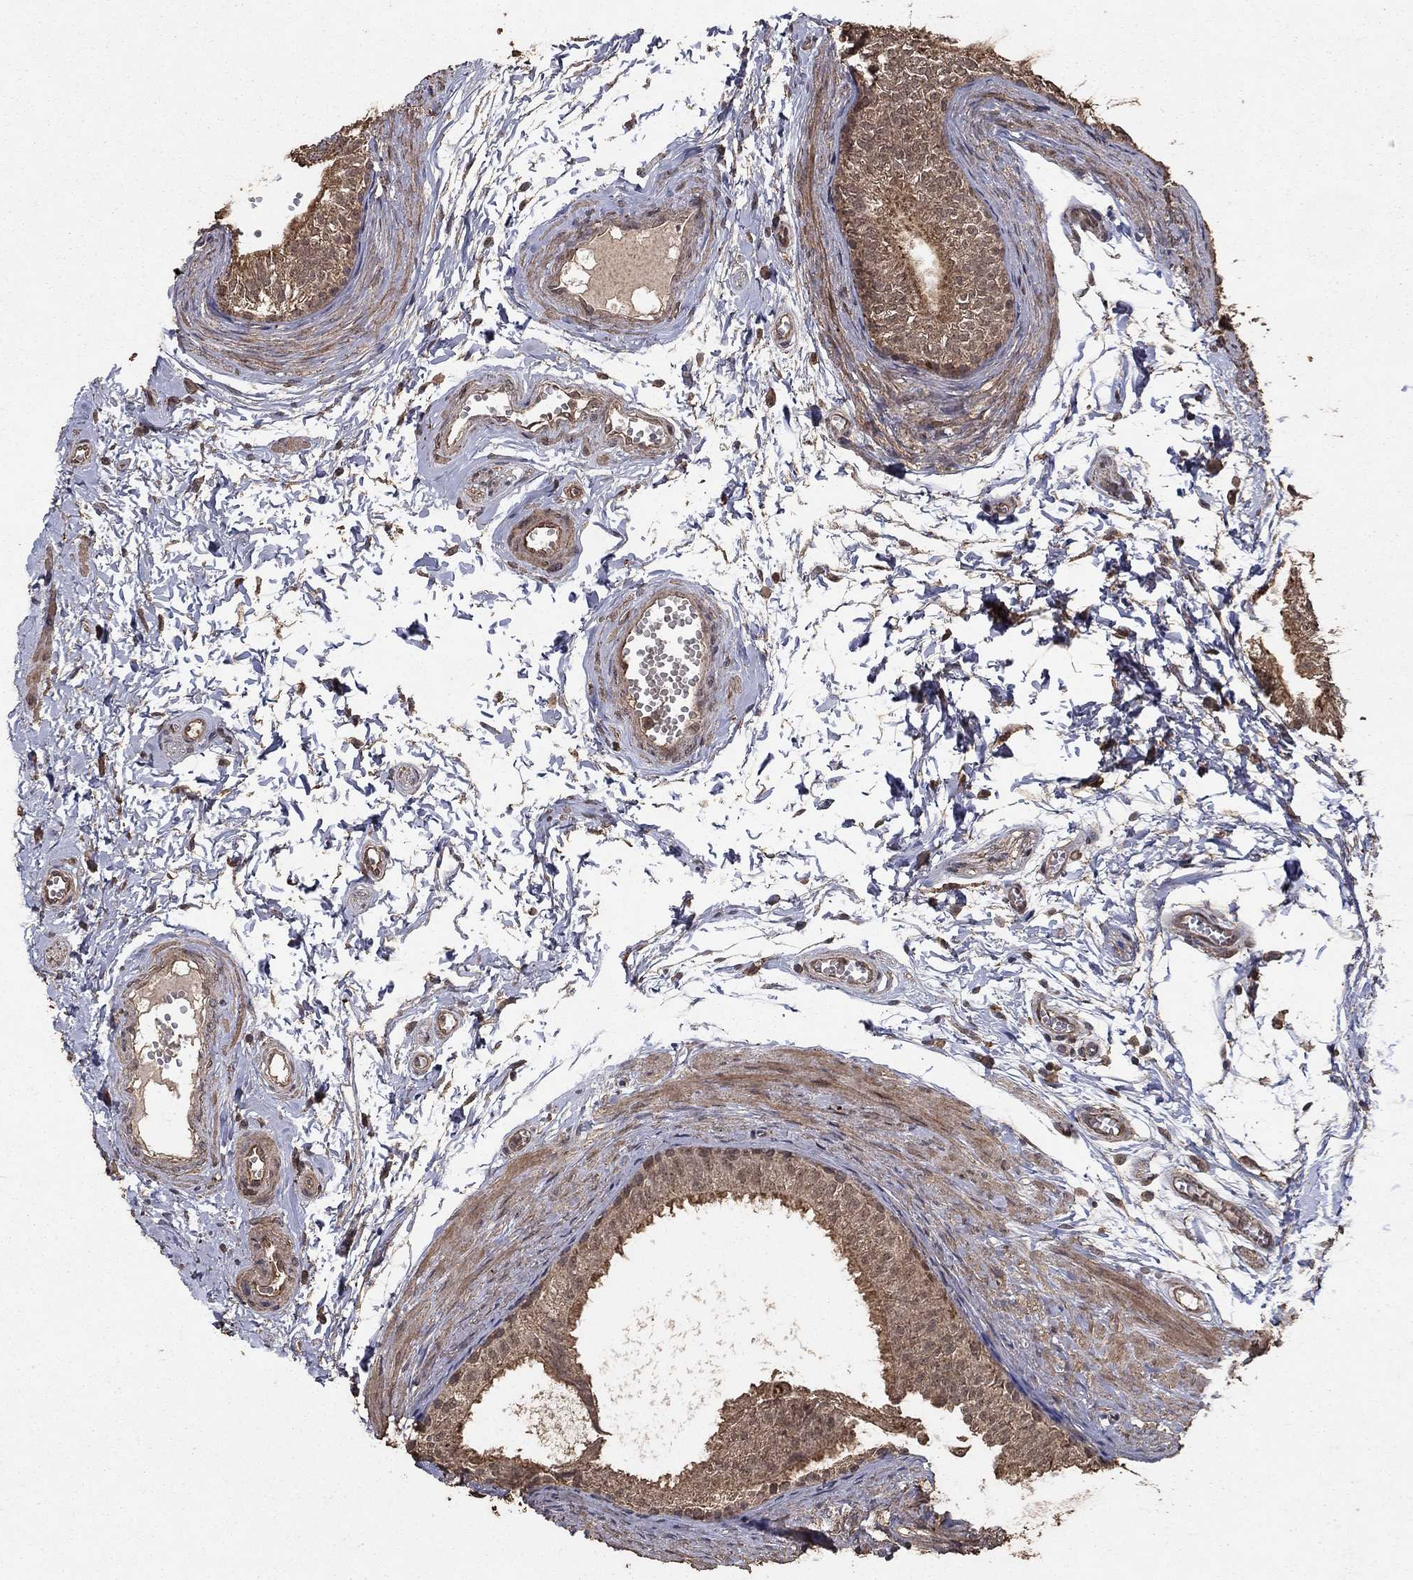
{"staining": {"intensity": "moderate", "quantity": ">75%", "location": "cytoplasmic/membranous"}, "tissue": "epididymis", "cell_type": "Glandular cells", "image_type": "normal", "snomed": [{"axis": "morphology", "description": "Normal tissue, NOS"}, {"axis": "topography", "description": "Epididymis"}], "caption": "Epididymis stained with IHC displays moderate cytoplasmic/membranous expression in about >75% of glandular cells. Using DAB (brown) and hematoxylin (blue) stains, captured at high magnification using brightfield microscopy.", "gene": "PRDM1", "patient": {"sex": "male", "age": 22}}